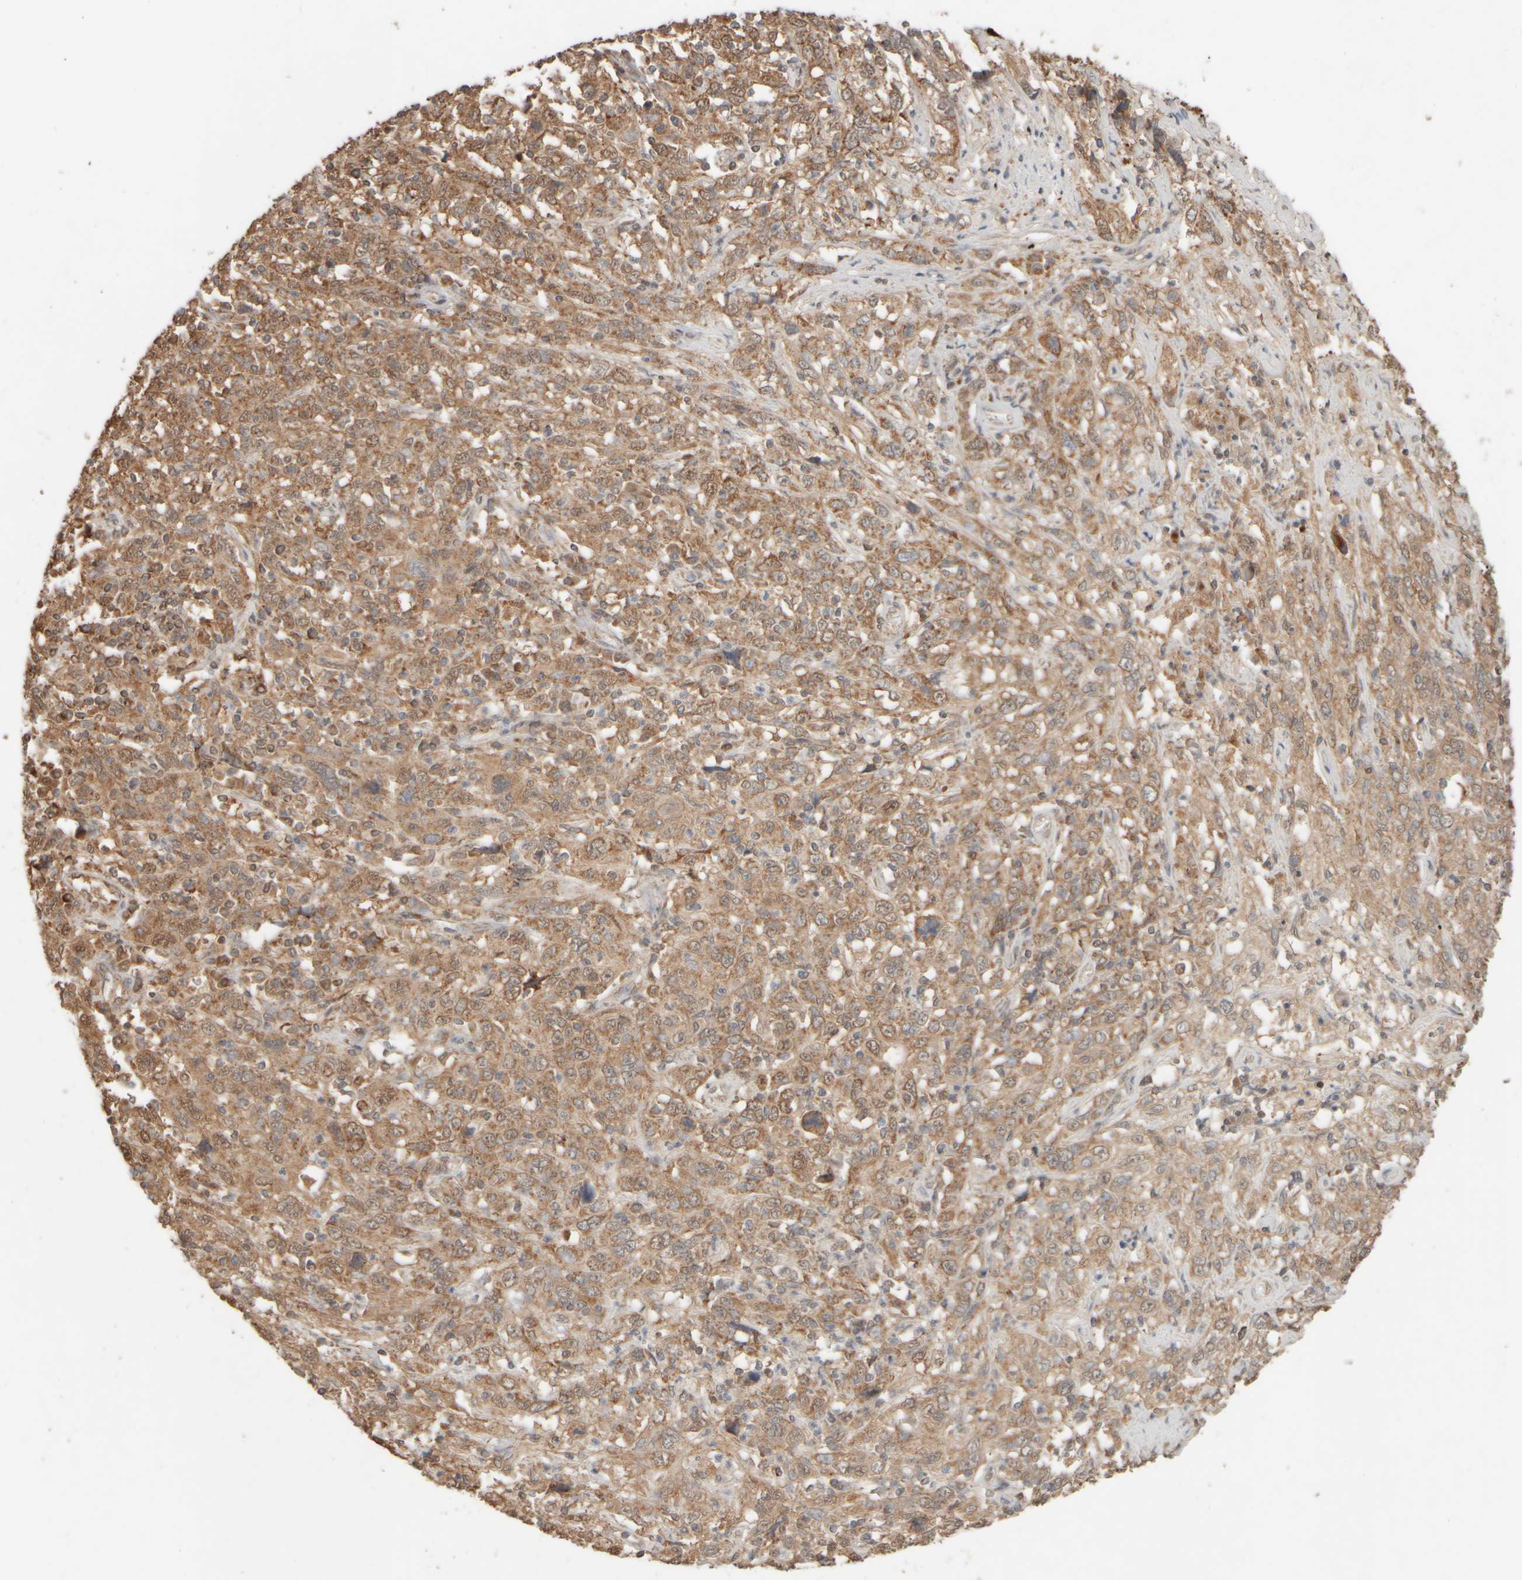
{"staining": {"intensity": "moderate", "quantity": ">75%", "location": "cytoplasmic/membranous"}, "tissue": "cervical cancer", "cell_type": "Tumor cells", "image_type": "cancer", "snomed": [{"axis": "morphology", "description": "Squamous cell carcinoma, NOS"}, {"axis": "topography", "description": "Cervix"}], "caption": "A brown stain labels moderate cytoplasmic/membranous positivity of a protein in cervical cancer tumor cells.", "gene": "EIF2B3", "patient": {"sex": "female", "age": 46}}